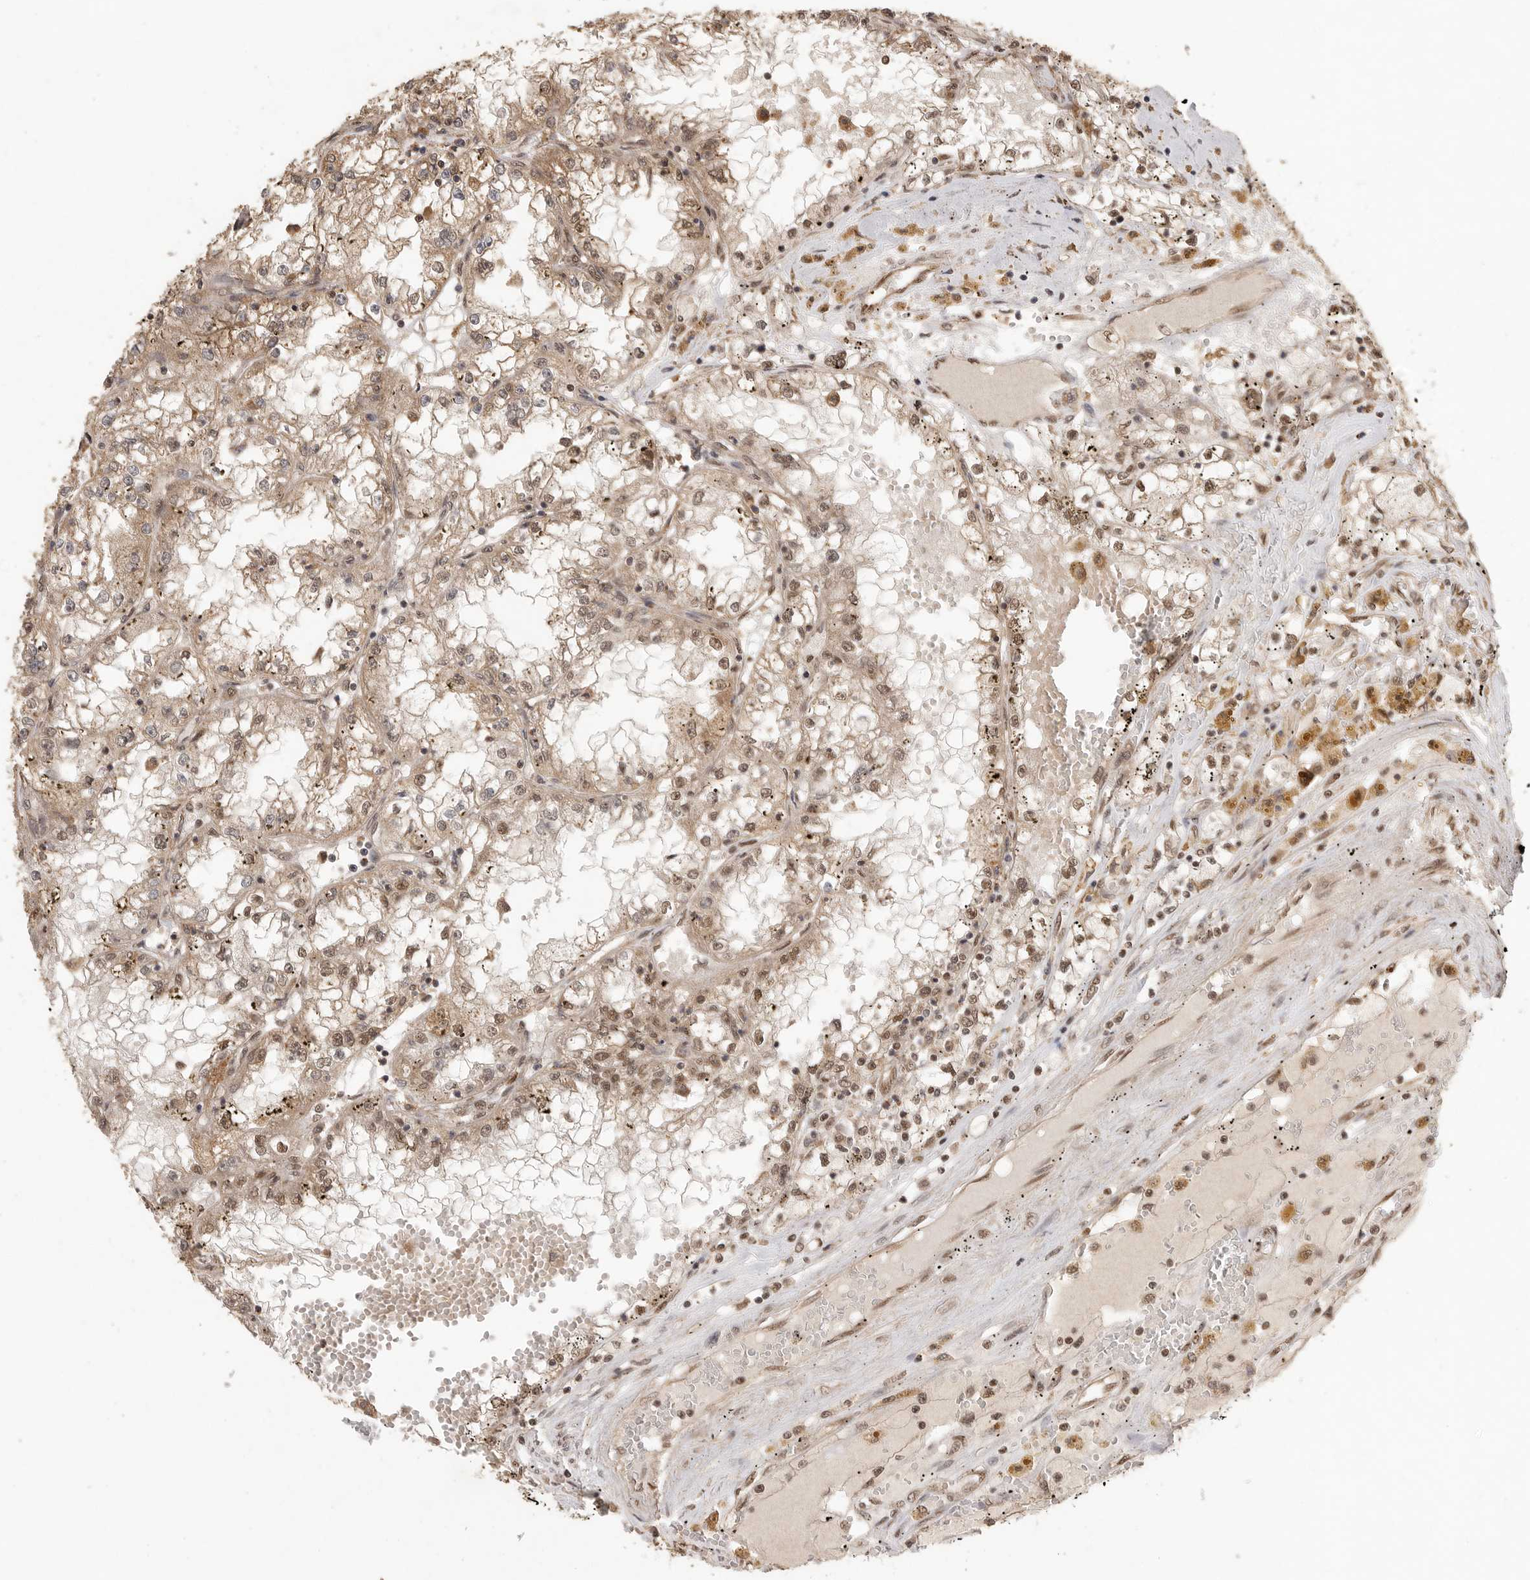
{"staining": {"intensity": "moderate", "quantity": "25%-75%", "location": "nuclear"}, "tissue": "renal cancer", "cell_type": "Tumor cells", "image_type": "cancer", "snomed": [{"axis": "morphology", "description": "Adenocarcinoma, NOS"}, {"axis": "topography", "description": "Kidney"}], "caption": "There is medium levels of moderate nuclear positivity in tumor cells of renal adenocarcinoma, as demonstrated by immunohistochemical staining (brown color).", "gene": "DFFA", "patient": {"sex": "male", "age": 56}}